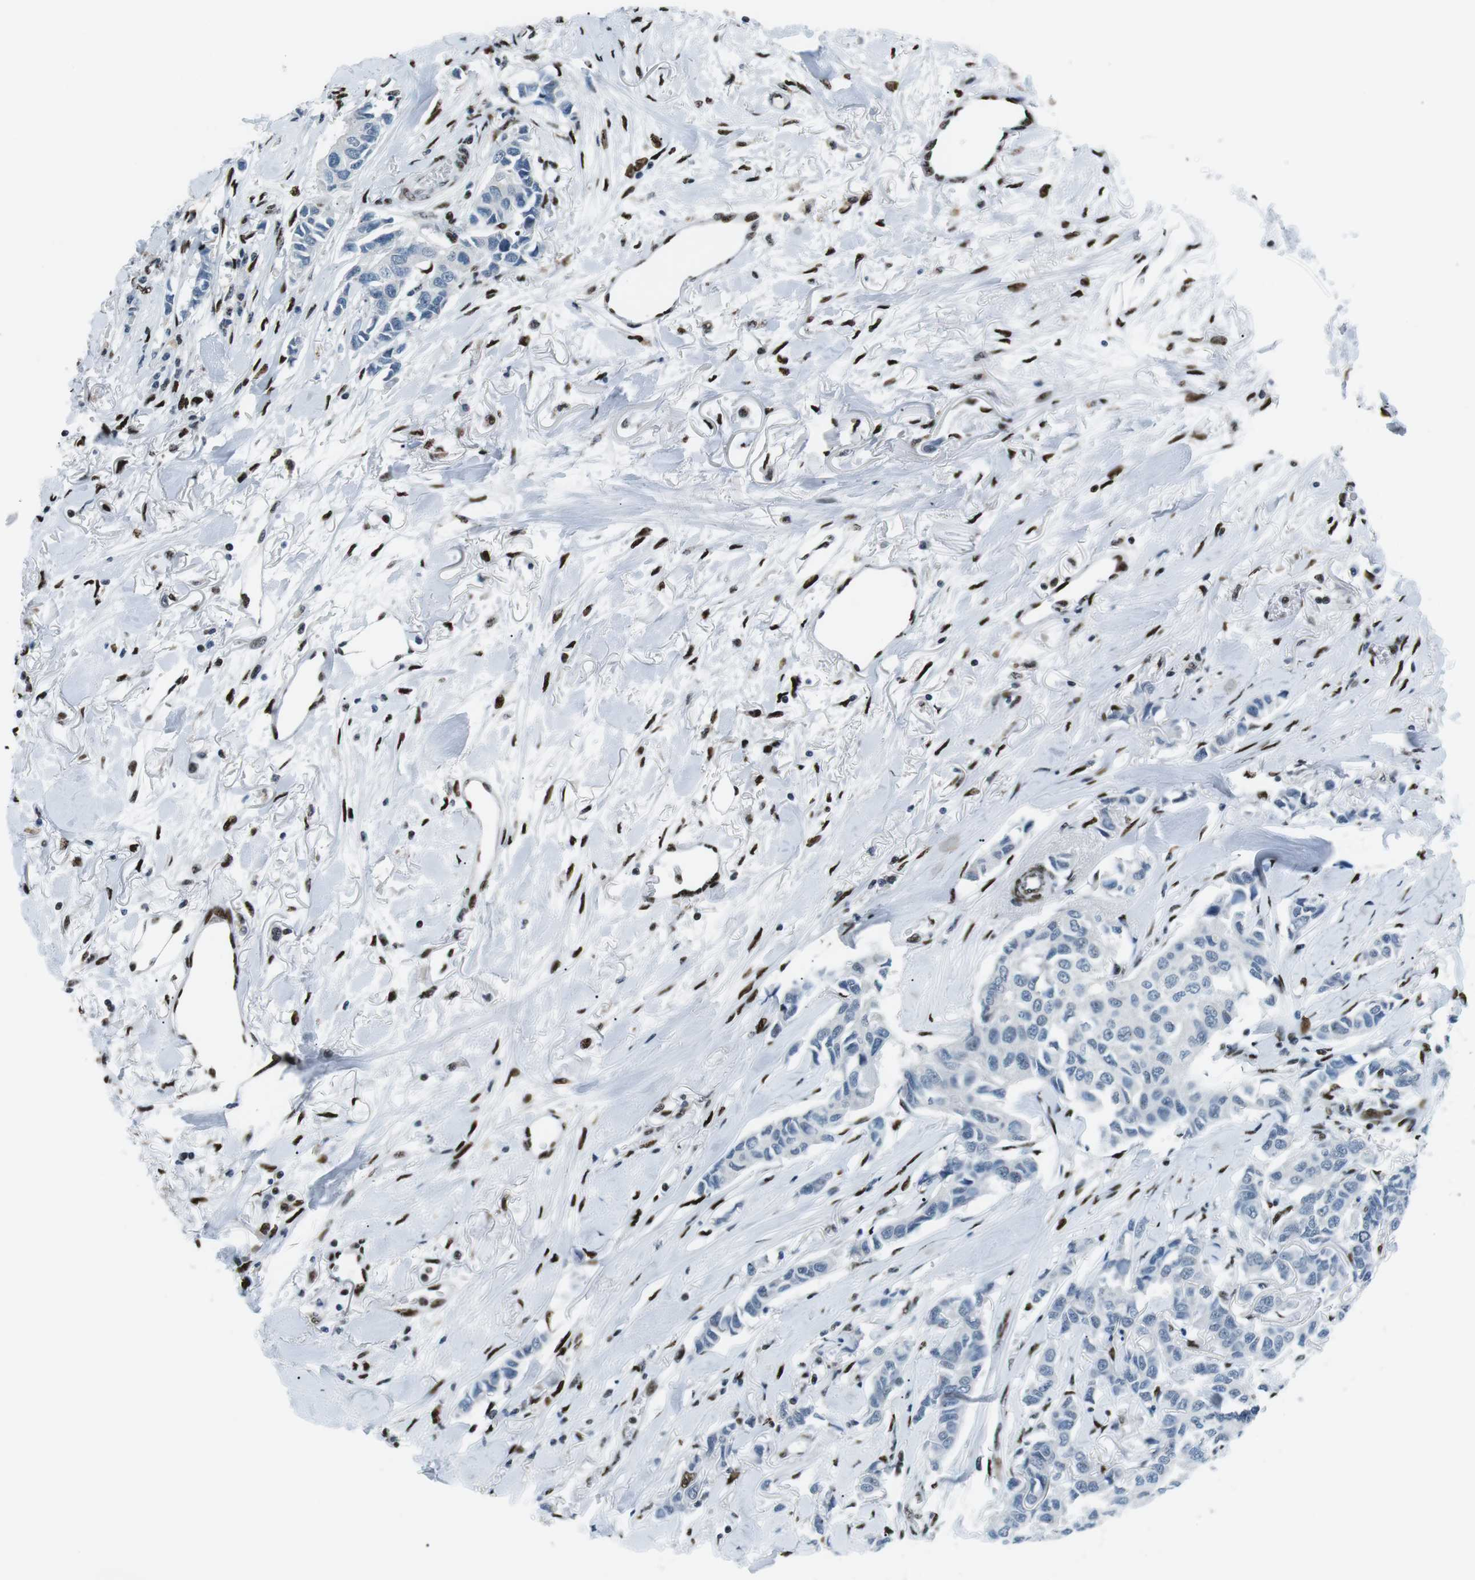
{"staining": {"intensity": "negative", "quantity": "none", "location": "none"}, "tissue": "breast cancer", "cell_type": "Tumor cells", "image_type": "cancer", "snomed": [{"axis": "morphology", "description": "Duct carcinoma"}, {"axis": "topography", "description": "Breast"}], "caption": "Immunohistochemistry image of neoplastic tissue: breast intraductal carcinoma stained with DAB (3,3'-diaminobenzidine) reveals no significant protein expression in tumor cells.", "gene": "PML", "patient": {"sex": "female", "age": 80}}